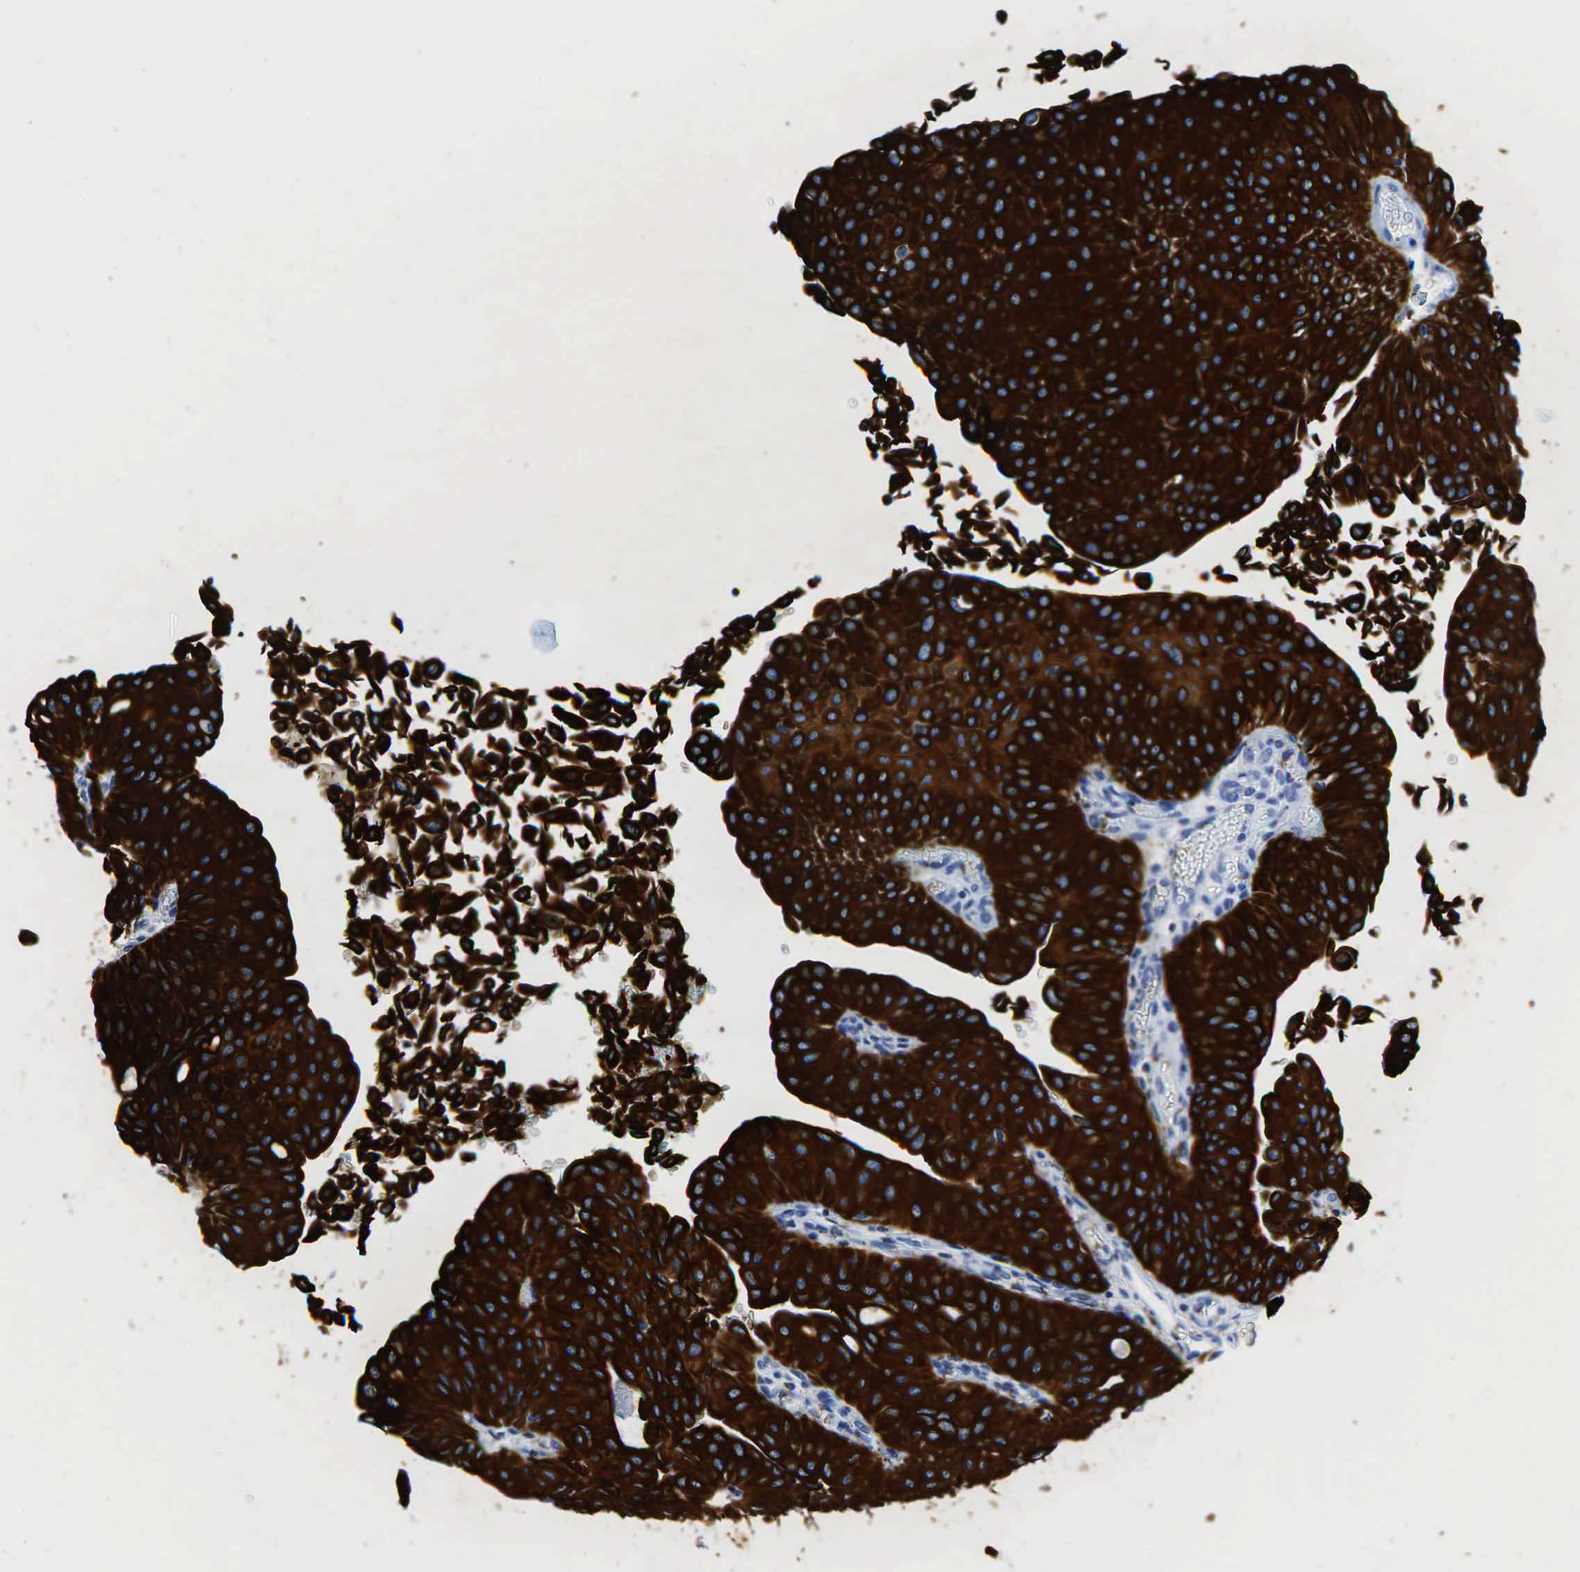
{"staining": {"intensity": "strong", "quantity": ">75%", "location": "cytoplasmic/membranous"}, "tissue": "urothelial cancer", "cell_type": "Tumor cells", "image_type": "cancer", "snomed": [{"axis": "morphology", "description": "Urothelial carcinoma, Low grade"}, {"axis": "topography", "description": "Urinary bladder"}], "caption": "This image demonstrates urothelial cancer stained with immunohistochemistry (IHC) to label a protein in brown. The cytoplasmic/membranous of tumor cells show strong positivity for the protein. Nuclei are counter-stained blue.", "gene": "KRT19", "patient": {"sex": "male", "age": 64}}